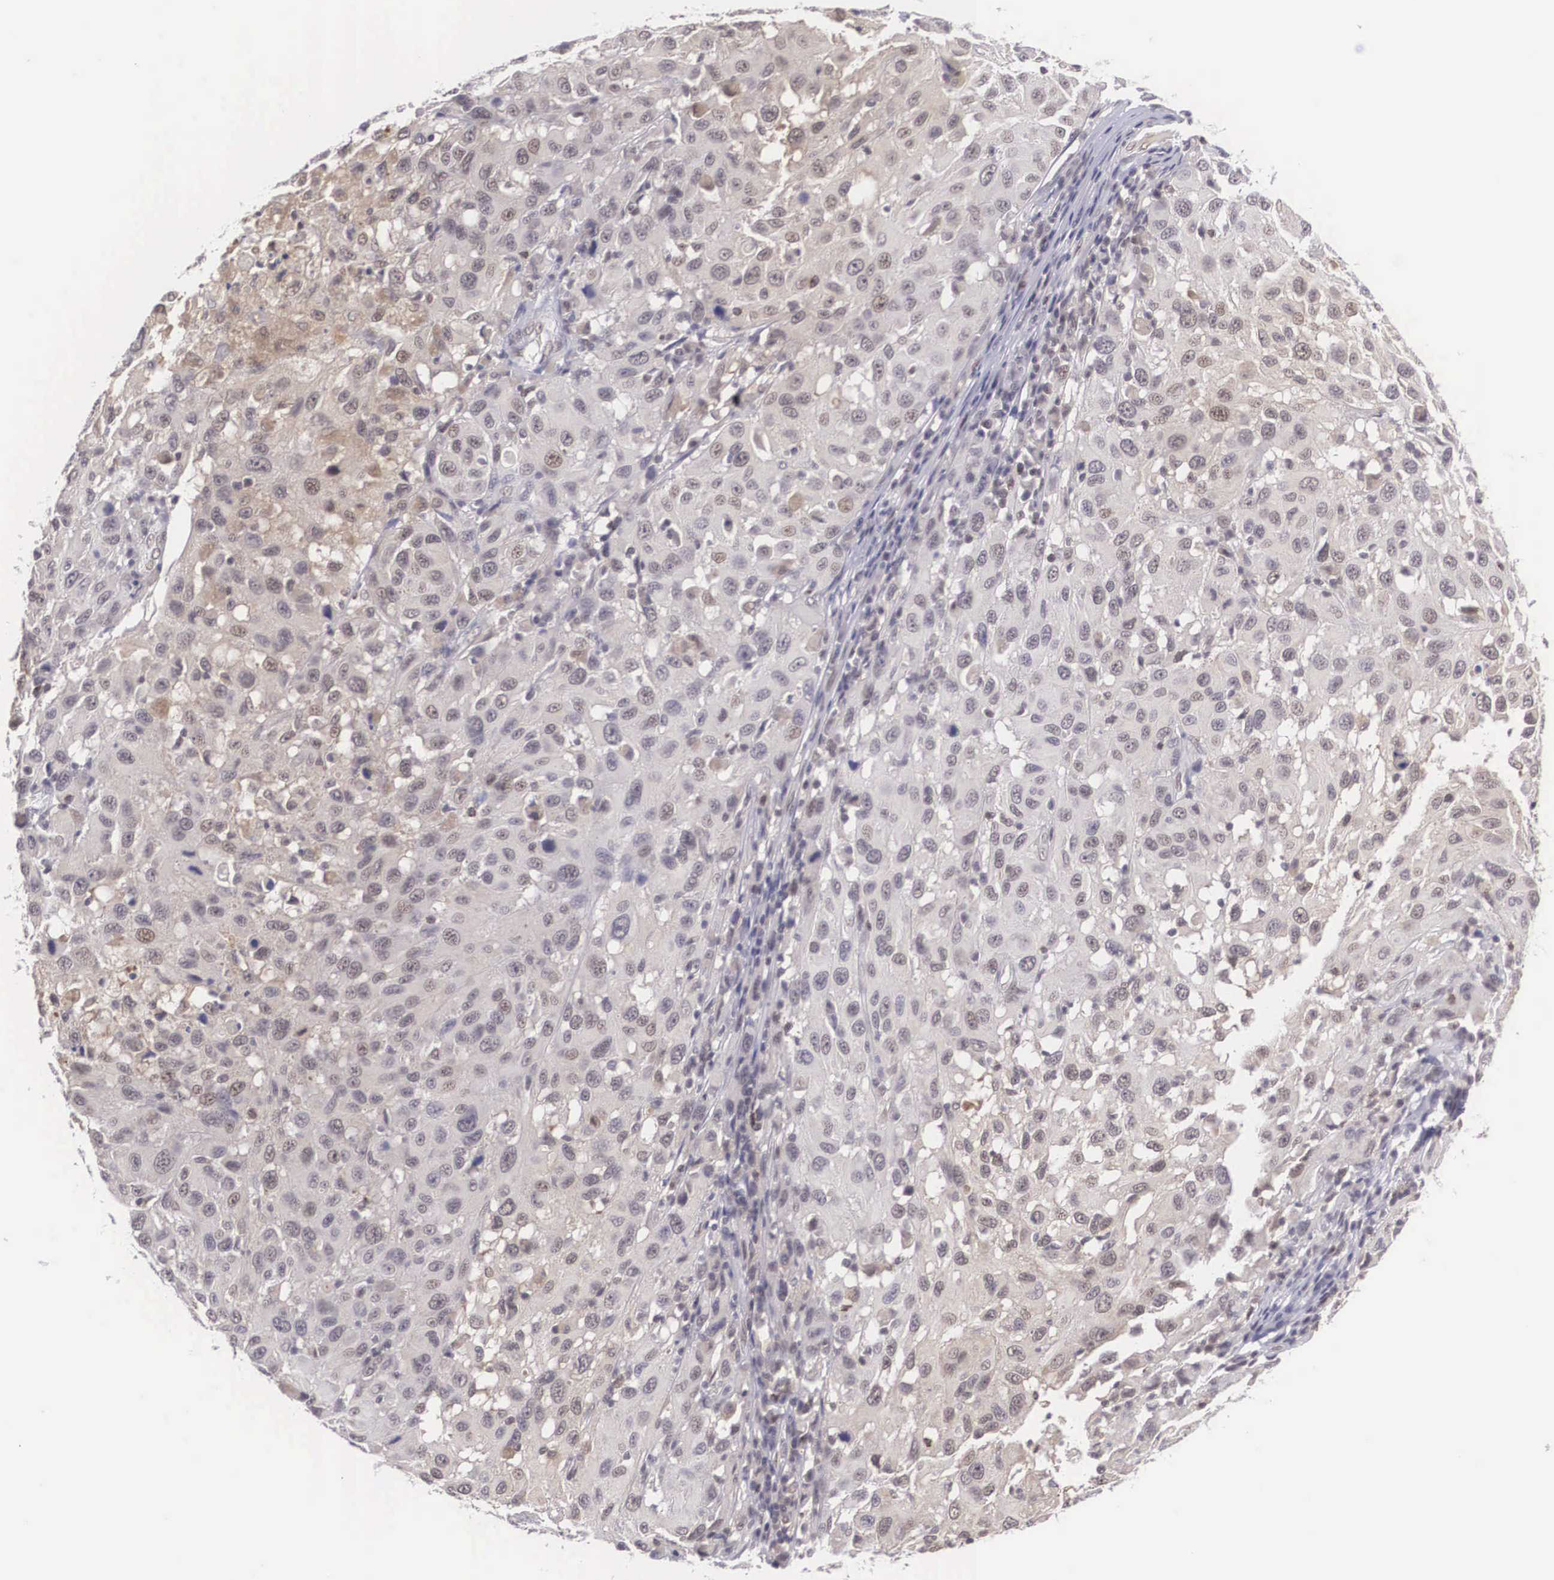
{"staining": {"intensity": "weak", "quantity": "25%-75%", "location": "cytoplasmic/membranous,nuclear"}, "tissue": "melanoma", "cell_type": "Tumor cells", "image_type": "cancer", "snomed": [{"axis": "morphology", "description": "Malignant melanoma, NOS"}, {"axis": "topography", "description": "Skin"}], "caption": "A high-resolution photomicrograph shows immunohistochemistry (IHC) staining of malignant melanoma, which reveals weak cytoplasmic/membranous and nuclear positivity in about 25%-75% of tumor cells. (Stains: DAB in brown, nuclei in blue, Microscopy: brightfield microscopy at high magnification).", "gene": "NINL", "patient": {"sex": "female", "age": 77}}